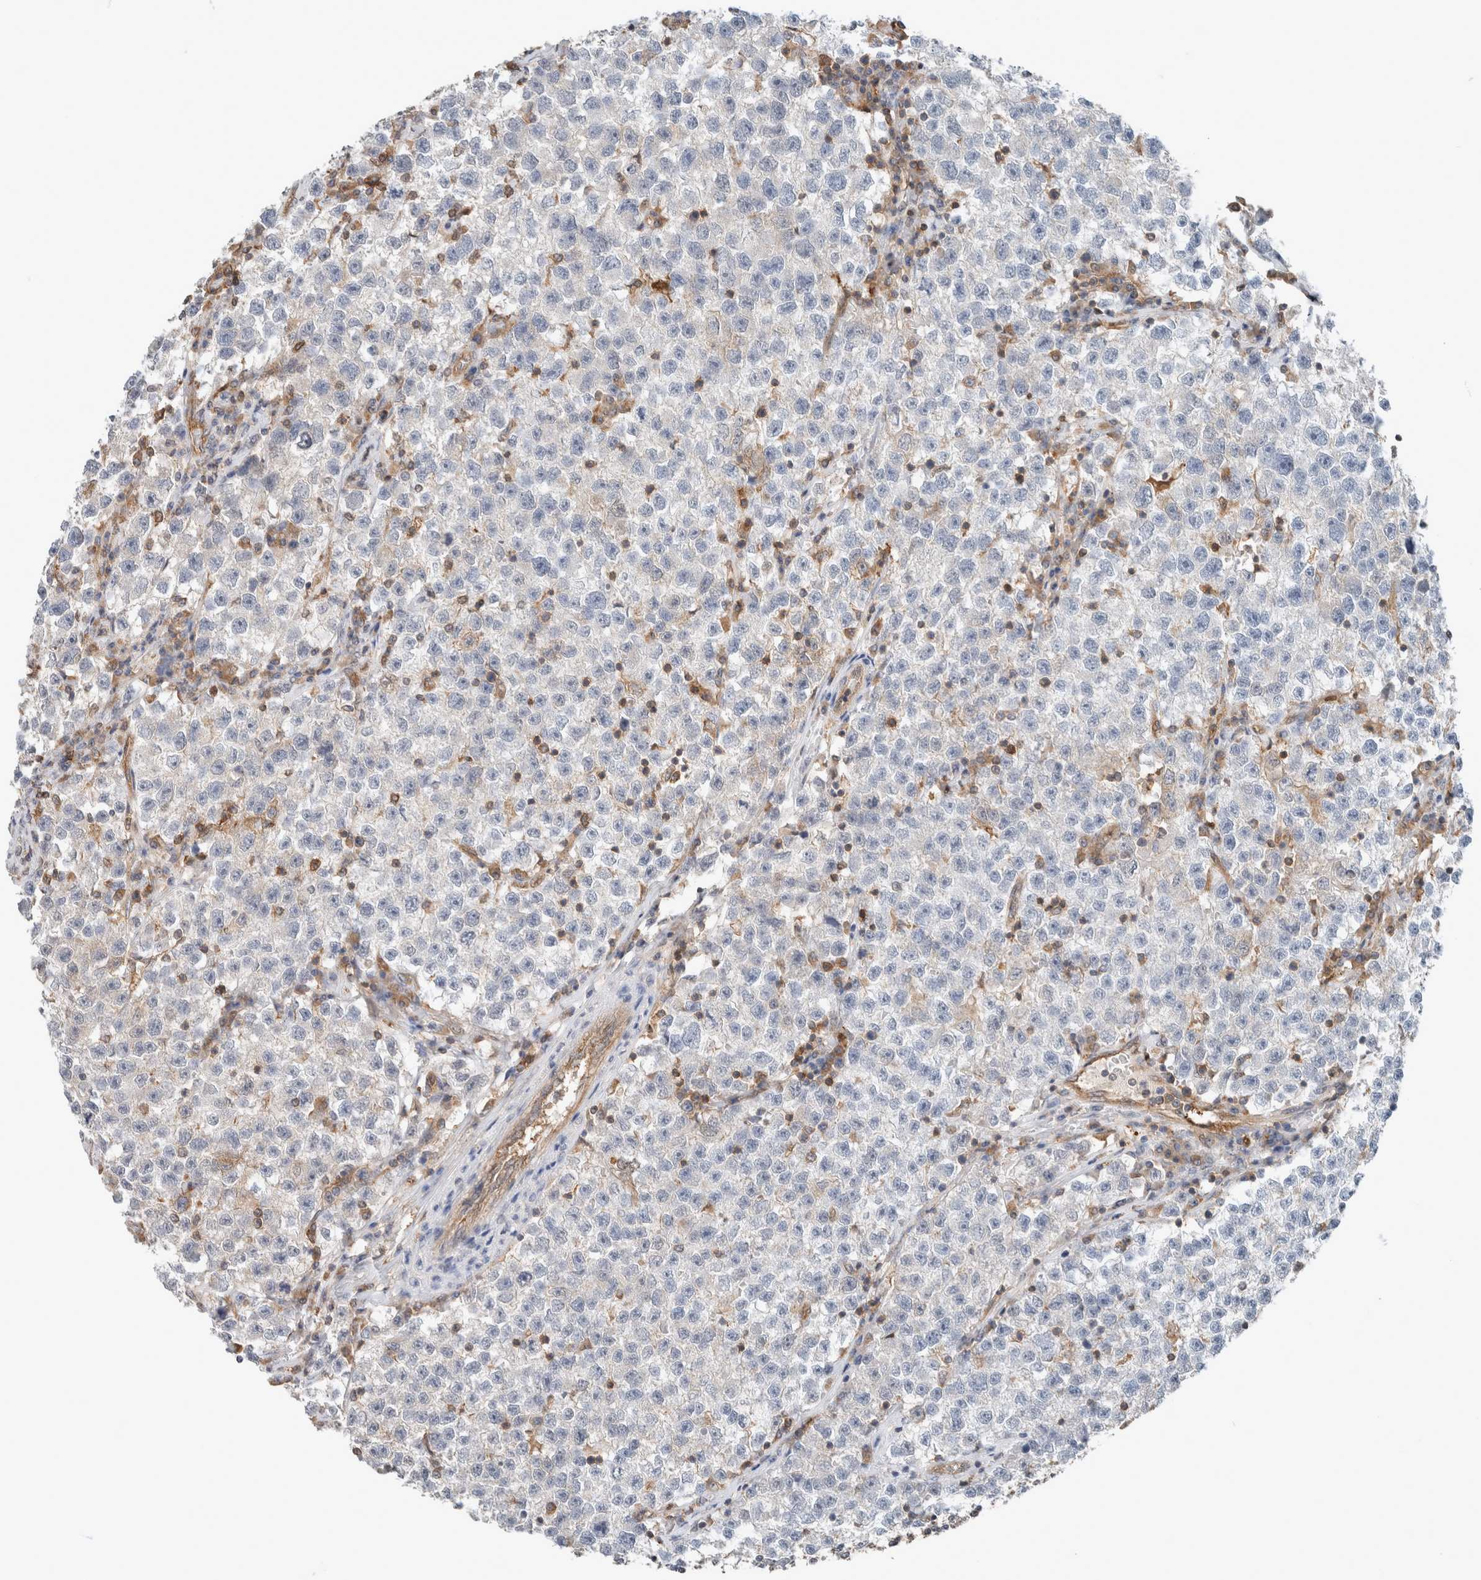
{"staining": {"intensity": "negative", "quantity": "none", "location": "none"}, "tissue": "testis cancer", "cell_type": "Tumor cells", "image_type": "cancer", "snomed": [{"axis": "morphology", "description": "Seminoma, NOS"}, {"axis": "topography", "description": "Testis"}], "caption": "Immunohistochemistry (IHC) photomicrograph of human testis cancer (seminoma) stained for a protein (brown), which demonstrates no expression in tumor cells.", "gene": "XPNPEP1", "patient": {"sex": "male", "age": 22}}